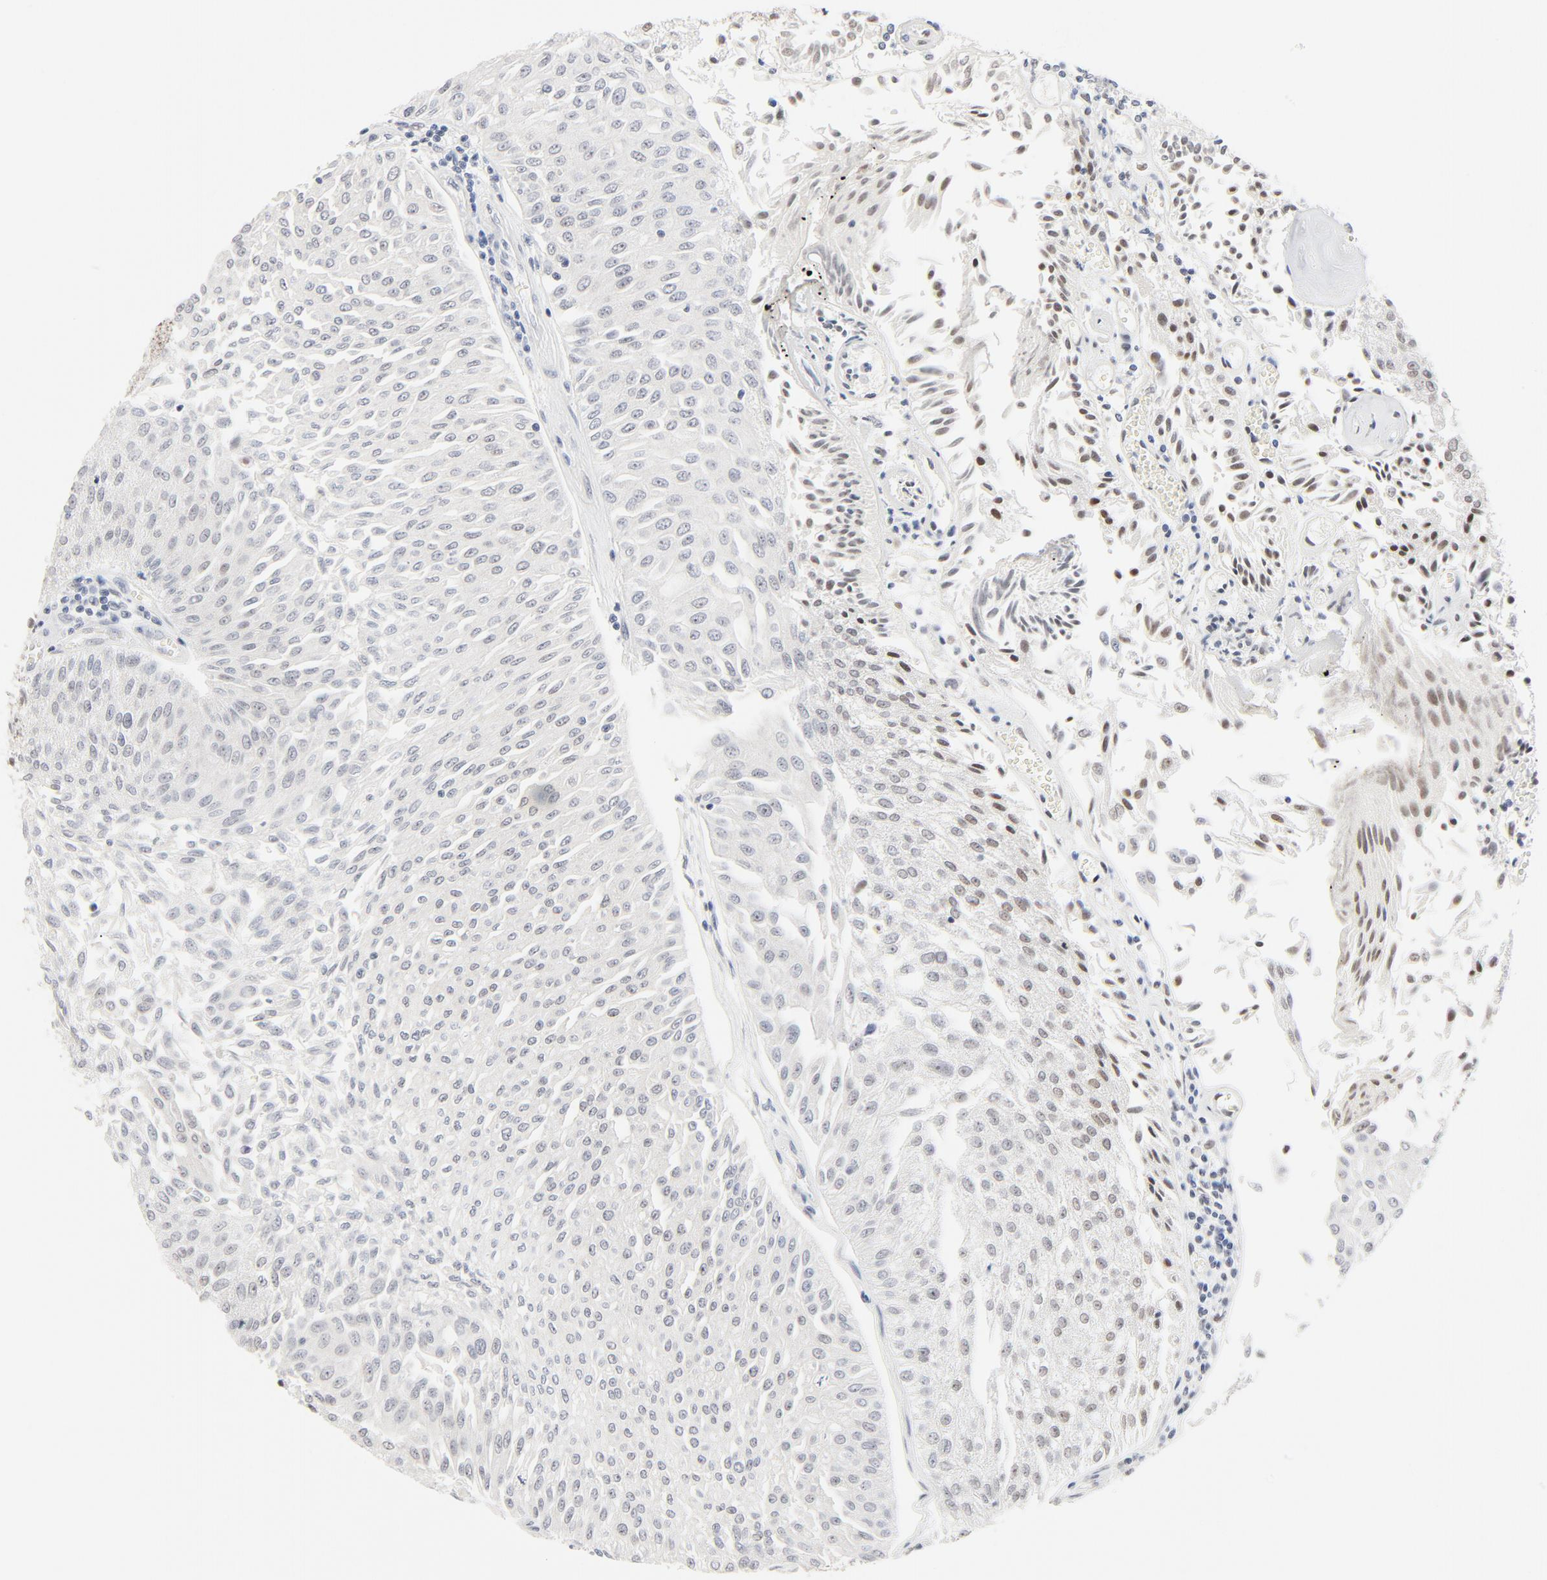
{"staining": {"intensity": "weak", "quantity": "<25%", "location": "nuclear"}, "tissue": "urothelial cancer", "cell_type": "Tumor cells", "image_type": "cancer", "snomed": [{"axis": "morphology", "description": "Urothelial carcinoma, Low grade"}, {"axis": "topography", "description": "Urinary bladder"}], "caption": "Immunohistochemistry photomicrograph of human urothelial carcinoma (low-grade) stained for a protein (brown), which reveals no staining in tumor cells.", "gene": "GTF2H1", "patient": {"sex": "male", "age": 86}}